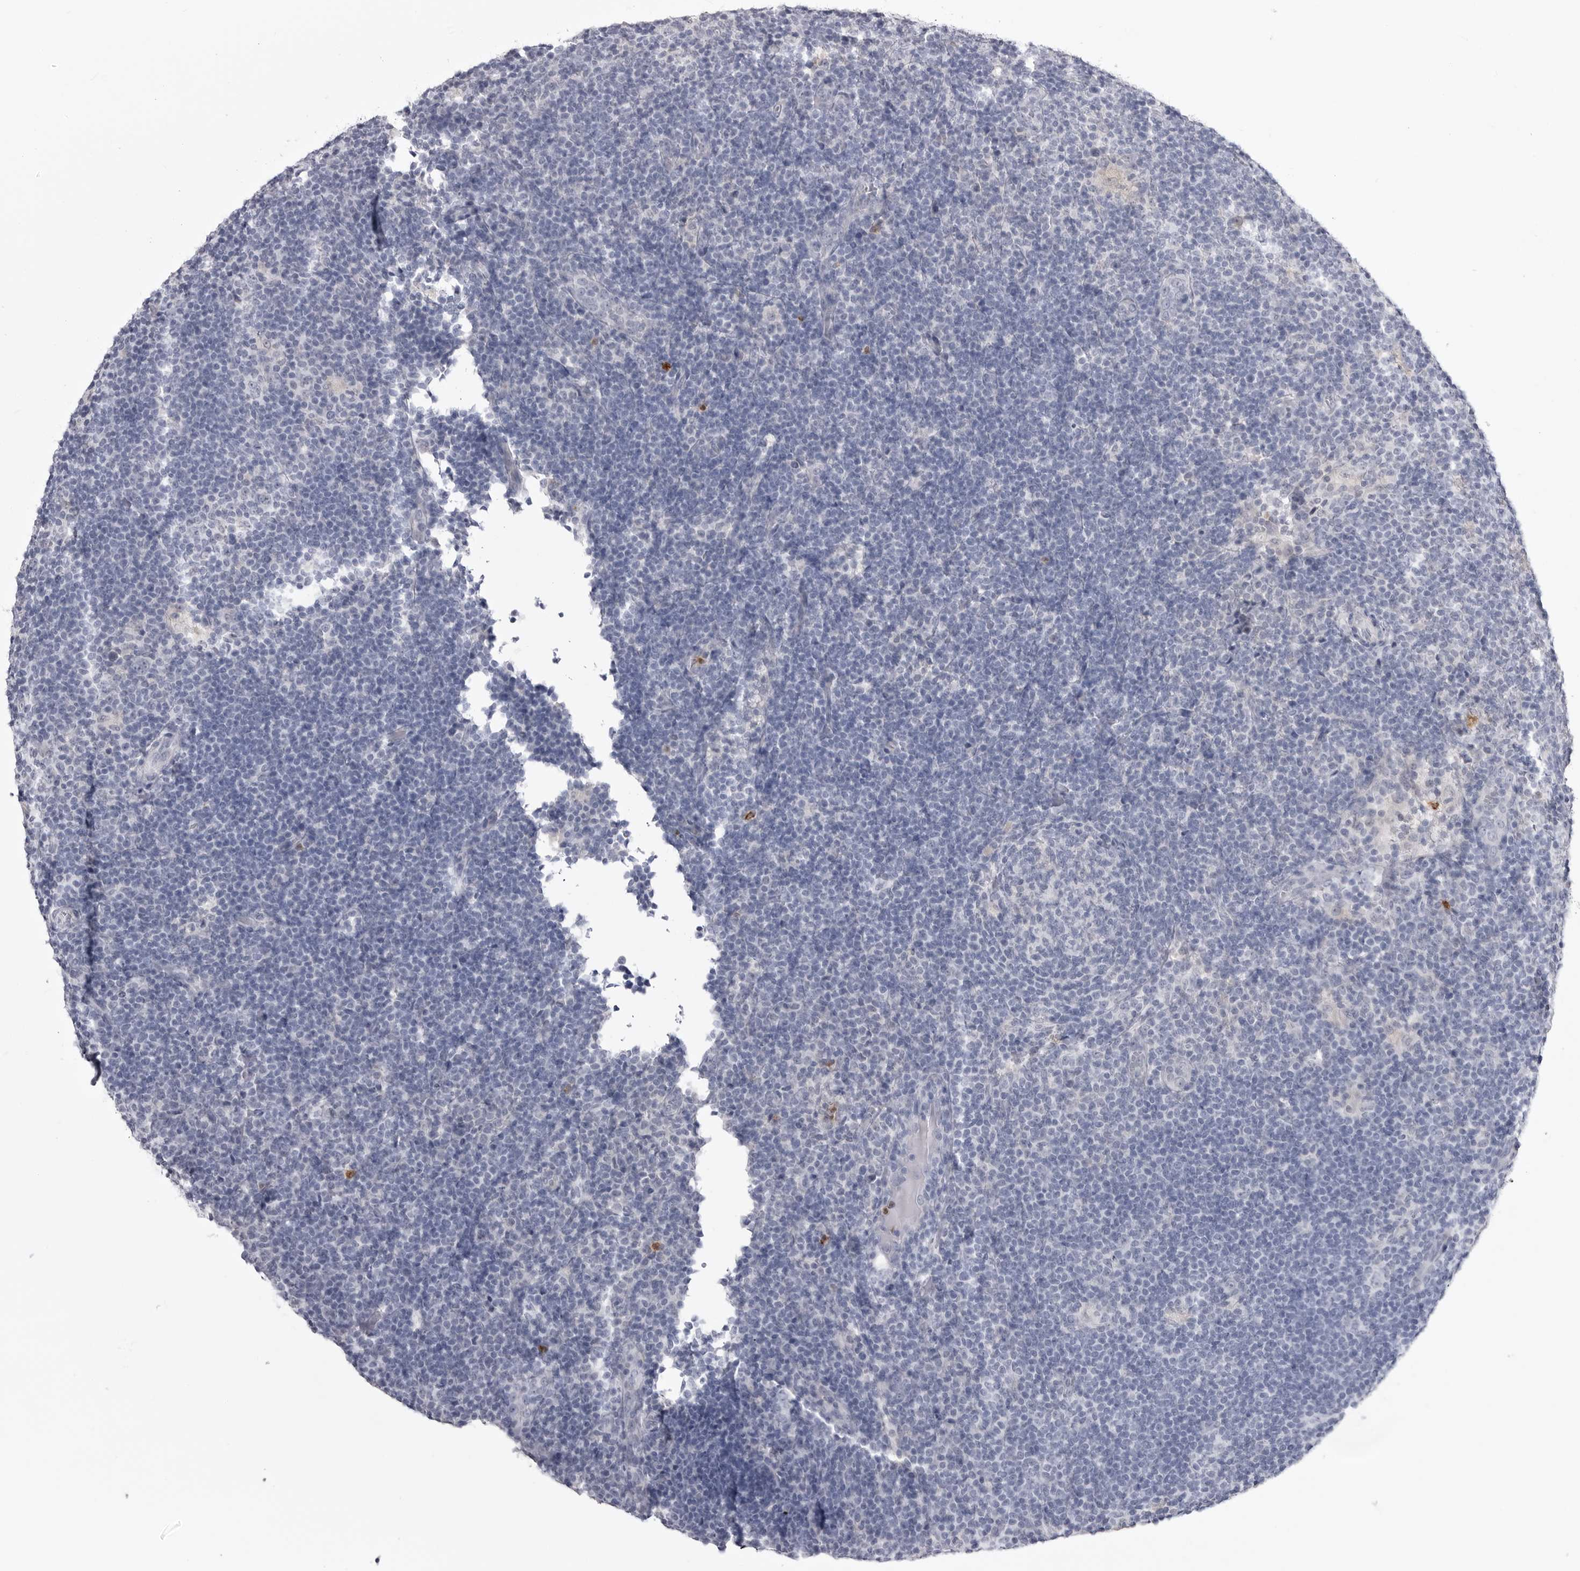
{"staining": {"intensity": "negative", "quantity": "none", "location": "none"}, "tissue": "lymphoma", "cell_type": "Tumor cells", "image_type": "cancer", "snomed": [{"axis": "morphology", "description": "Hodgkin's disease, NOS"}, {"axis": "topography", "description": "Lymph node"}], "caption": "IHC photomicrograph of neoplastic tissue: human lymphoma stained with DAB demonstrates no significant protein staining in tumor cells.", "gene": "STAP2", "patient": {"sex": "female", "age": 57}}